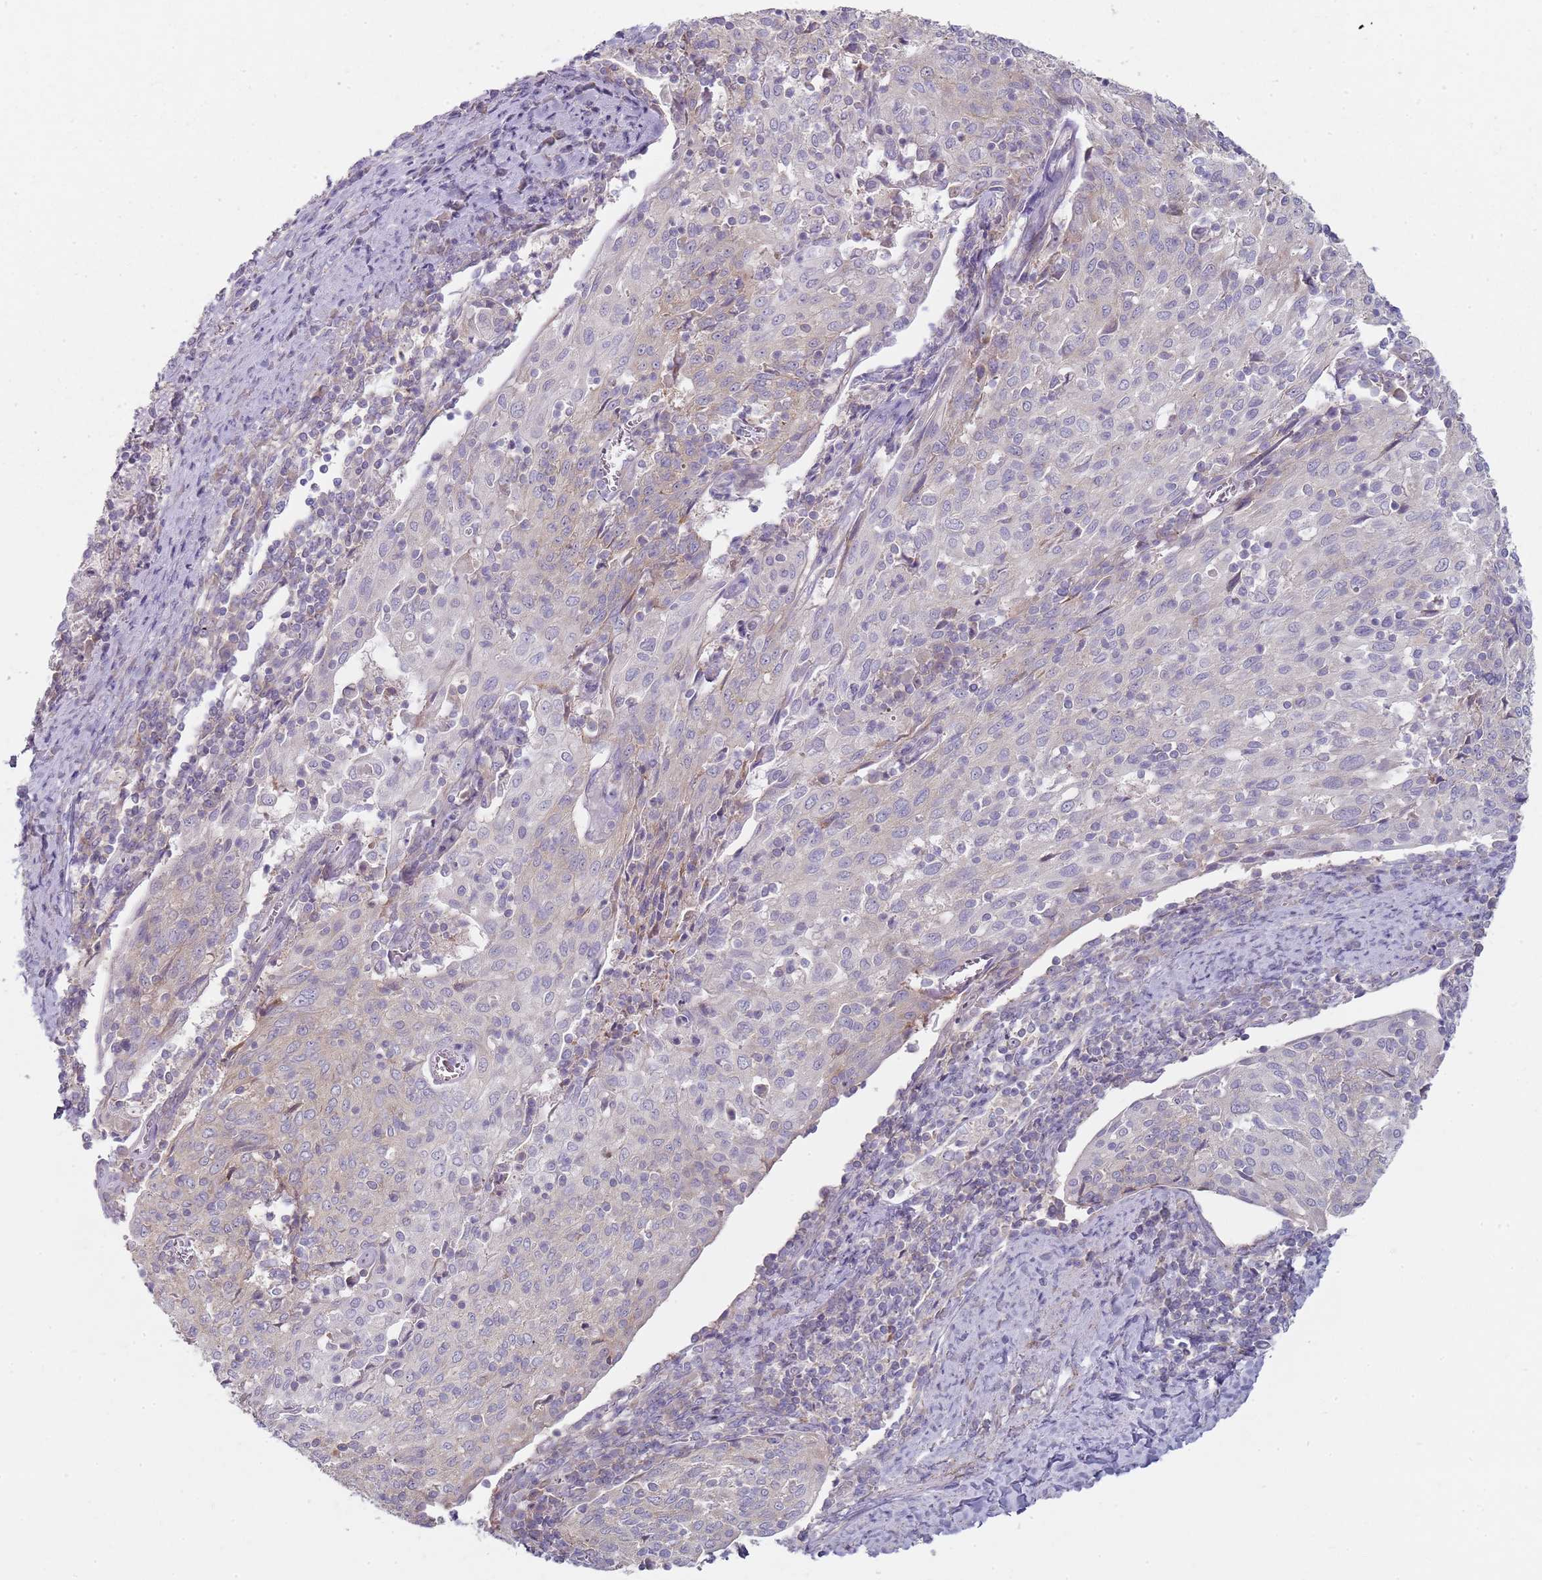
{"staining": {"intensity": "negative", "quantity": "none", "location": "none"}, "tissue": "cervical cancer", "cell_type": "Tumor cells", "image_type": "cancer", "snomed": [{"axis": "morphology", "description": "Squamous cell carcinoma, NOS"}, {"axis": "topography", "description": "Cervix"}], "caption": "An image of human cervical cancer (squamous cell carcinoma) is negative for staining in tumor cells.", "gene": "SLC26A6", "patient": {"sex": "female", "age": 52}}